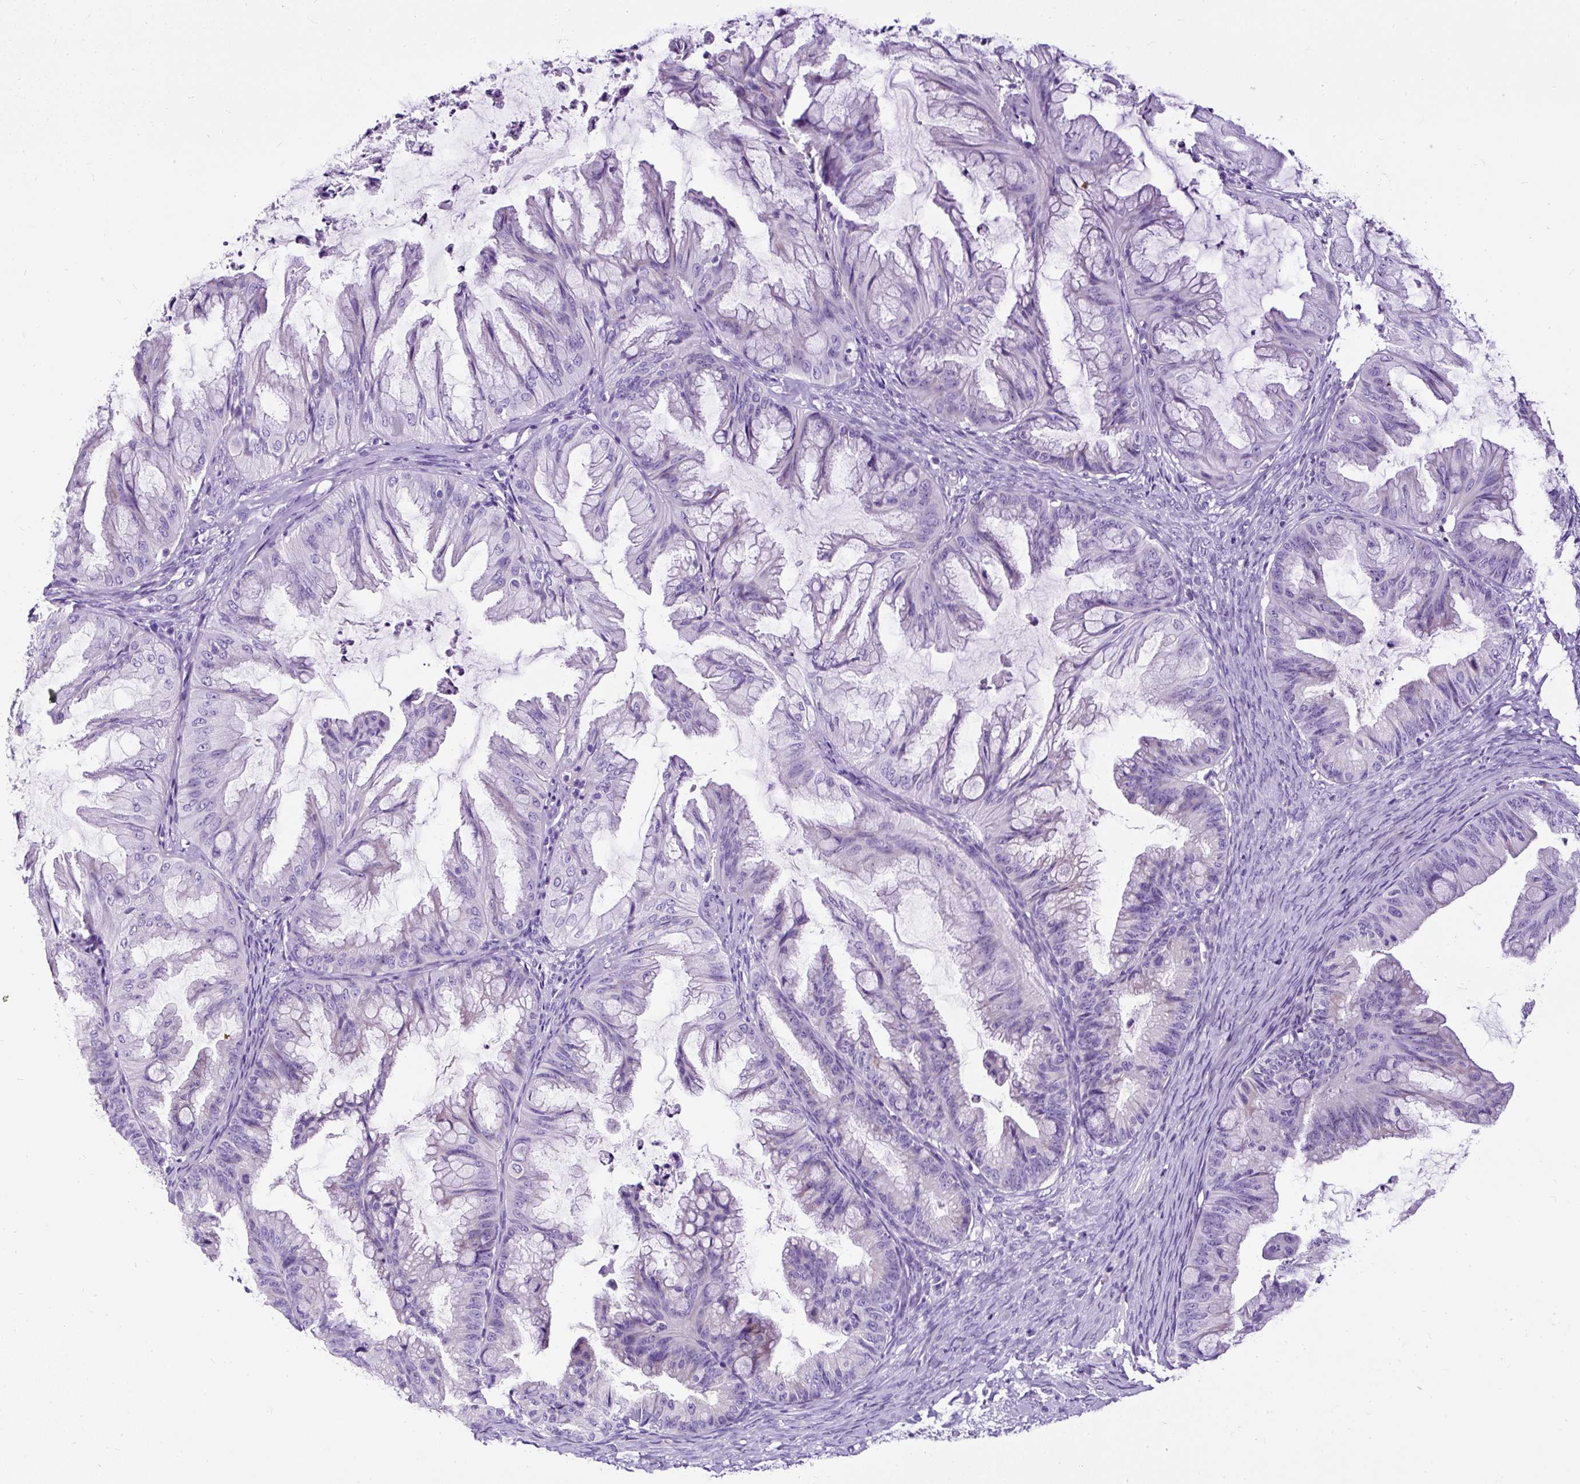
{"staining": {"intensity": "negative", "quantity": "none", "location": "none"}, "tissue": "ovarian cancer", "cell_type": "Tumor cells", "image_type": "cancer", "snomed": [{"axis": "morphology", "description": "Cystadenocarcinoma, mucinous, NOS"}, {"axis": "topography", "description": "Ovary"}], "caption": "High magnification brightfield microscopy of mucinous cystadenocarcinoma (ovarian) stained with DAB (brown) and counterstained with hematoxylin (blue): tumor cells show no significant expression.", "gene": "STOX2", "patient": {"sex": "female", "age": 35}}